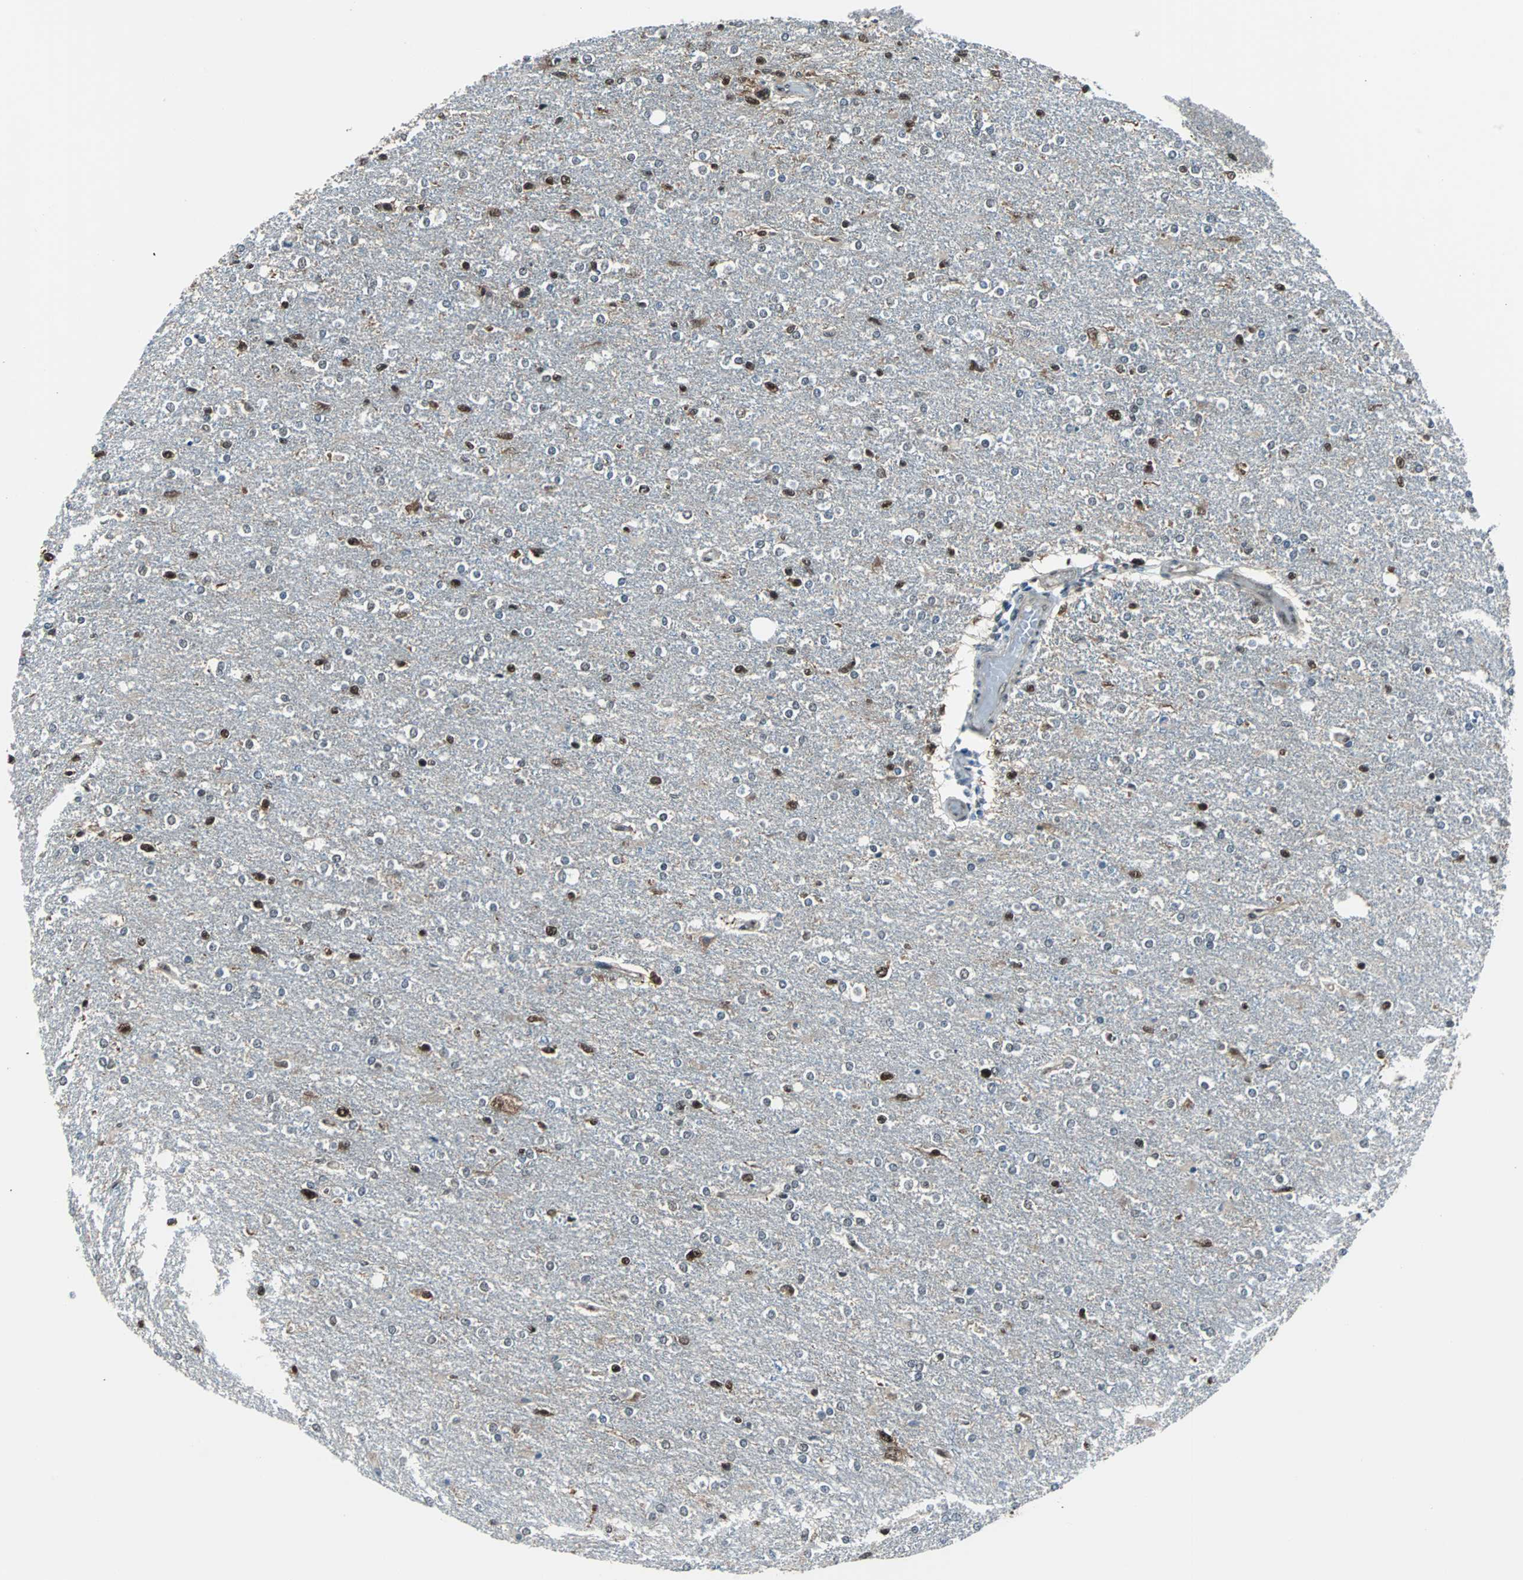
{"staining": {"intensity": "strong", "quantity": "25%-75%", "location": "cytoplasmic/membranous,nuclear"}, "tissue": "glioma", "cell_type": "Tumor cells", "image_type": "cancer", "snomed": [{"axis": "morphology", "description": "Glioma, malignant, High grade"}, {"axis": "topography", "description": "Cerebral cortex"}], "caption": "Glioma stained with immunohistochemistry (IHC) shows strong cytoplasmic/membranous and nuclear positivity in about 25%-75% of tumor cells. (DAB = brown stain, brightfield microscopy at high magnification).", "gene": "VCP", "patient": {"sex": "male", "age": 76}}